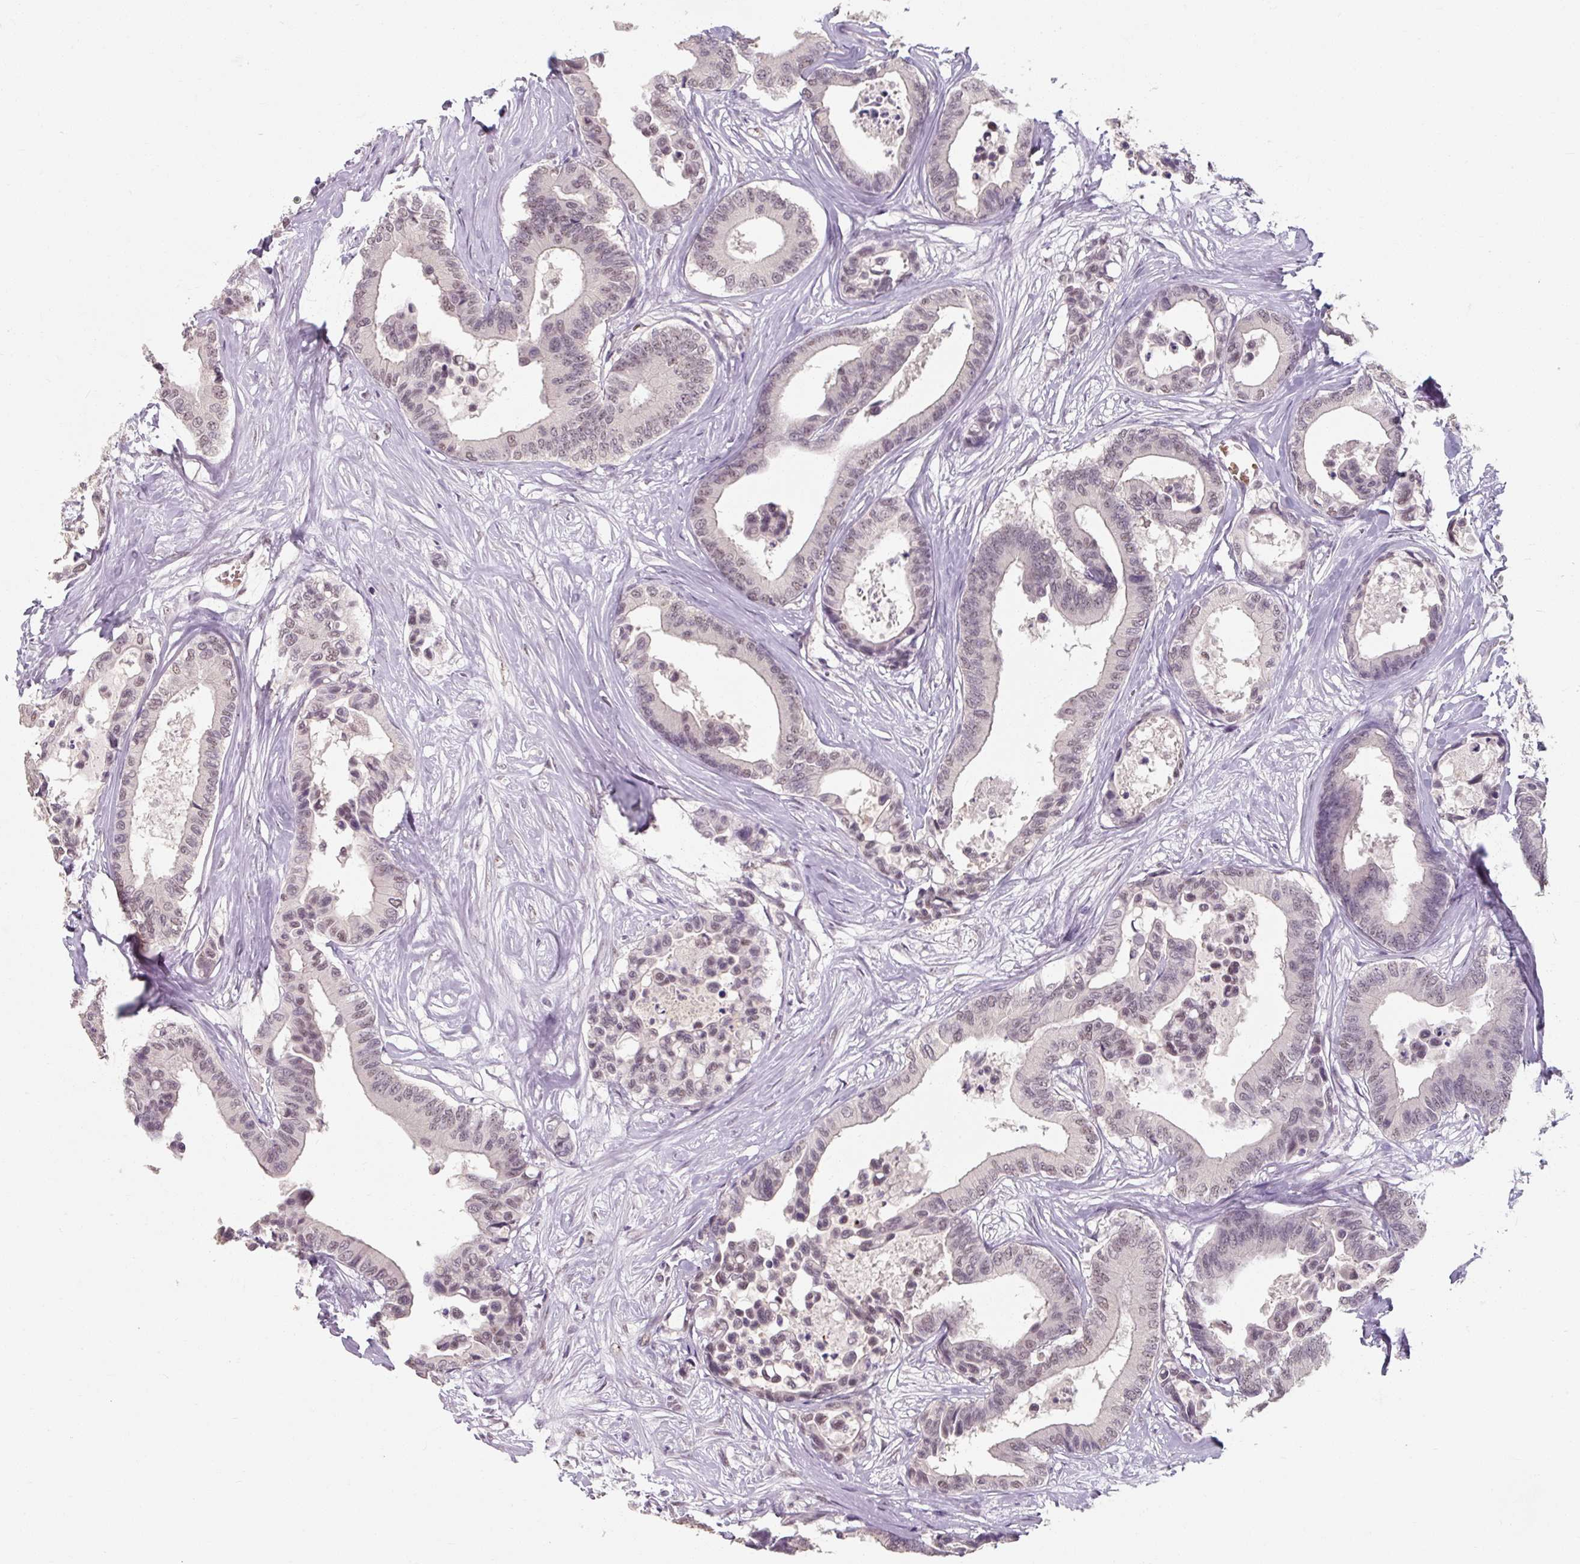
{"staining": {"intensity": "negative", "quantity": "none", "location": "none"}, "tissue": "colorectal cancer", "cell_type": "Tumor cells", "image_type": "cancer", "snomed": [{"axis": "morphology", "description": "Normal tissue, NOS"}, {"axis": "morphology", "description": "Adenocarcinoma, NOS"}, {"axis": "topography", "description": "Colon"}], "caption": "There is no significant staining in tumor cells of colorectal adenocarcinoma.", "gene": "ZFTRAF1", "patient": {"sex": "male", "age": 82}}